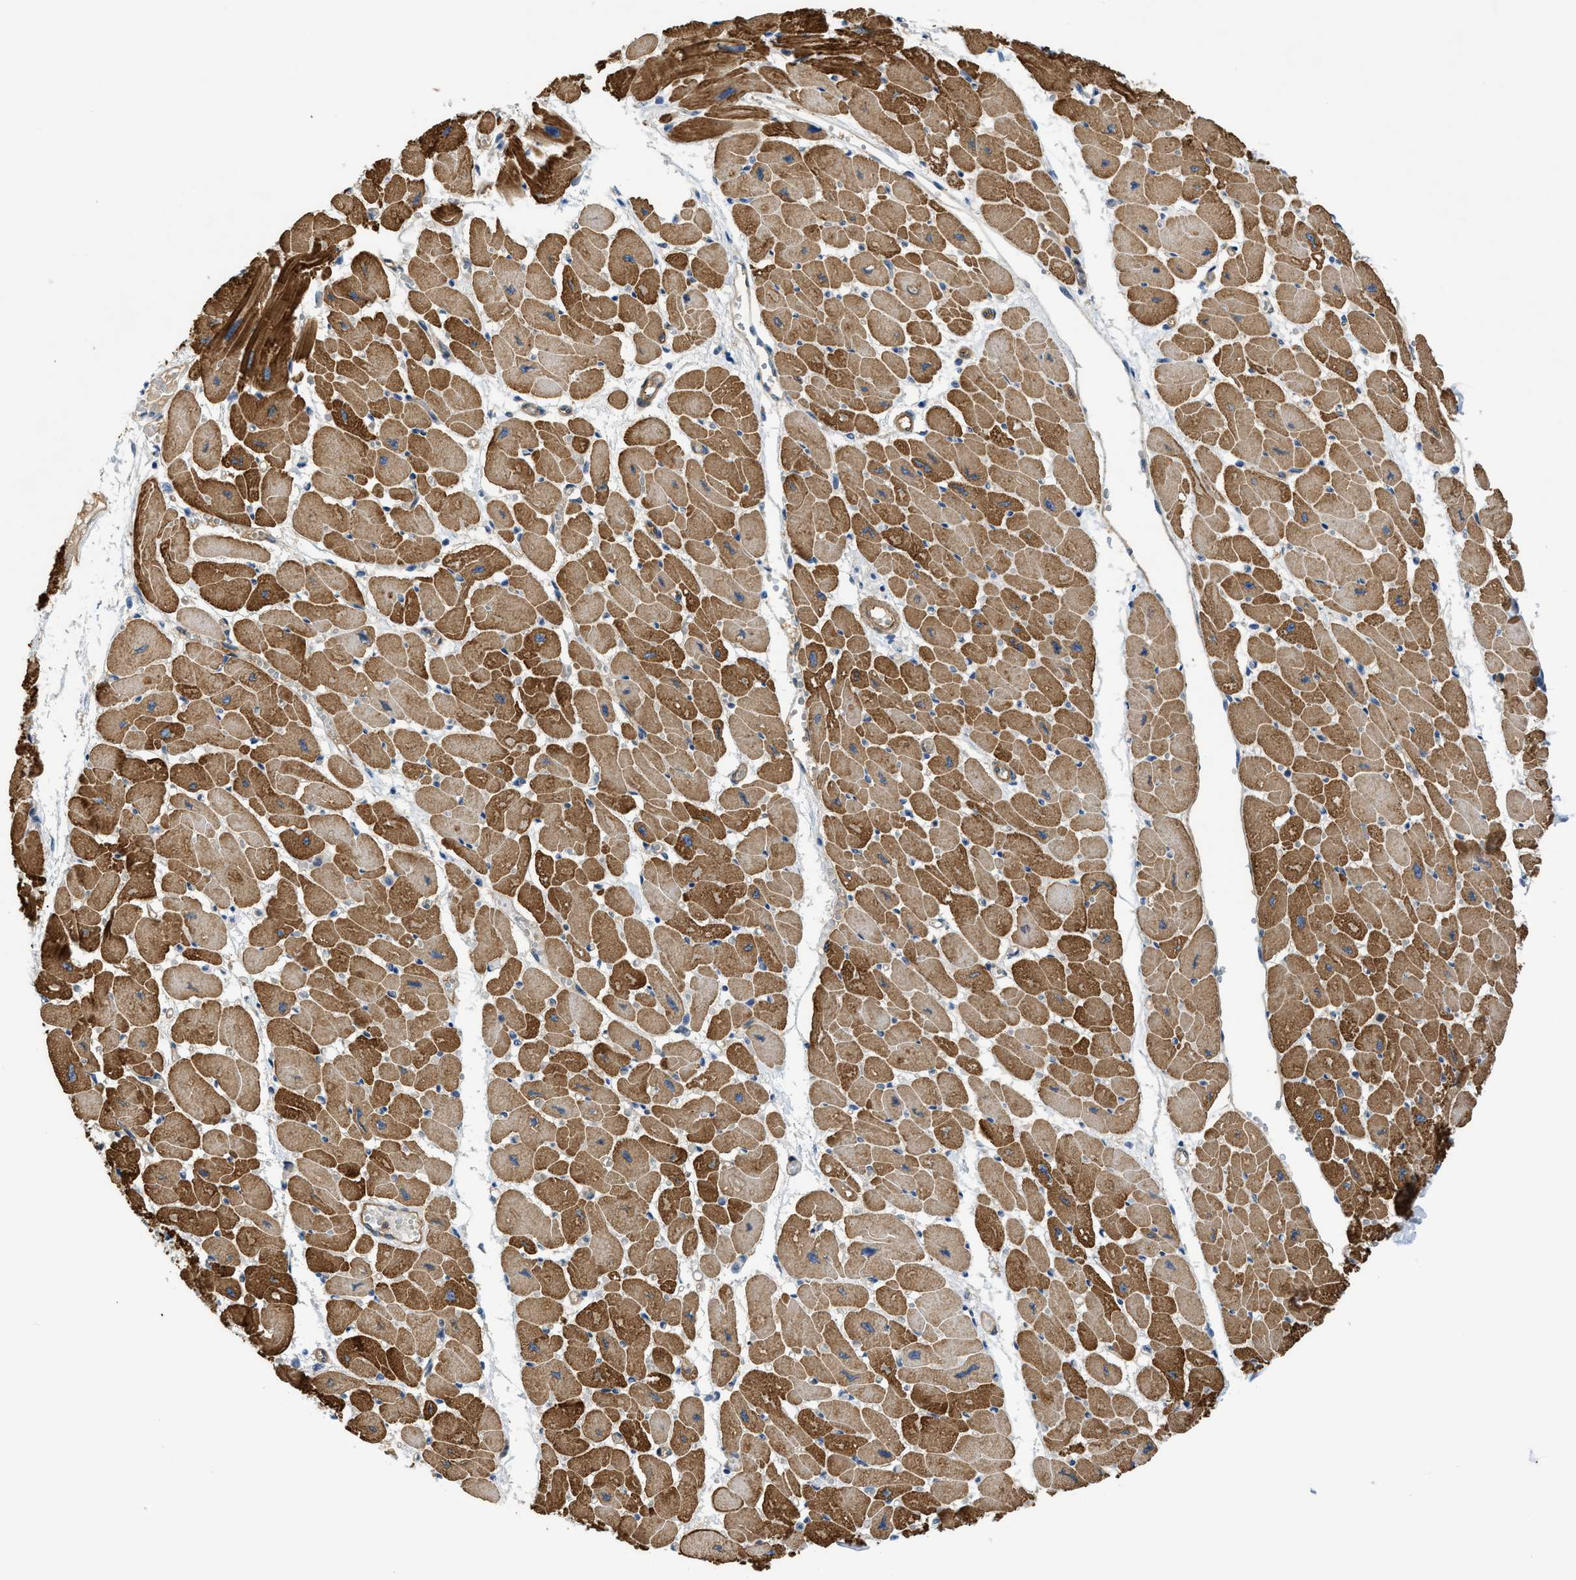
{"staining": {"intensity": "strong", "quantity": "25%-75%", "location": "cytoplasmic/membranous"}, "tissue": "heart muscle", "cell_type": "Cardiomyocytes", "image_type": "normal", "snomed": [{"axis": "morphology", "description": "Normal tissue, NOS"}, {"axis": "topography", "description": "Heart"}], "caption": "The photomicrograph demonstrates a brown stain indicating the presence of a protein in the cytoplasmic/membranous of cardiomyocytes in heart muscle. (brown staining indicates protein expression, while blue staining denotes nuclei).", "gene": "TRAK2", "patient": {"sex": "female", "age": 54}}